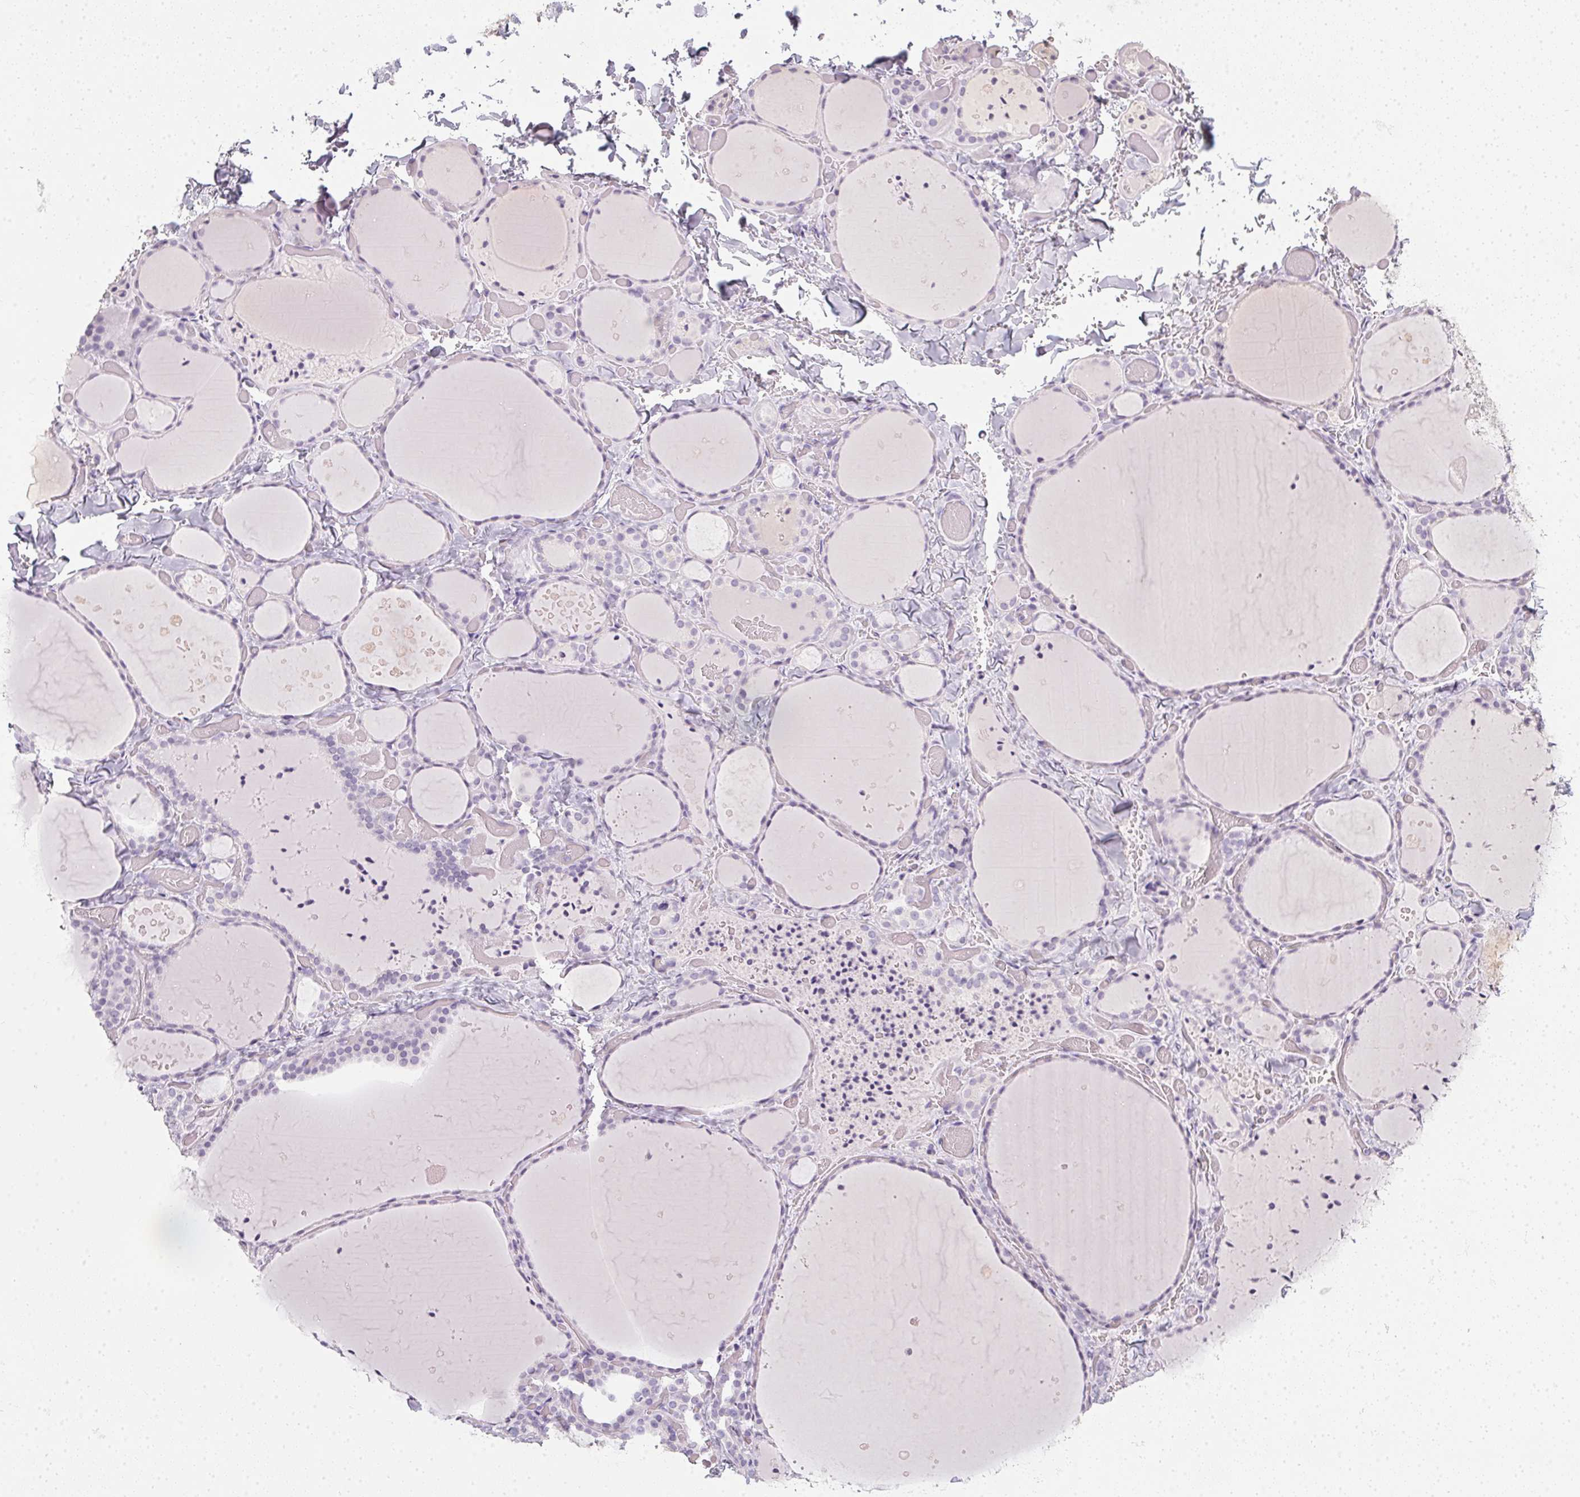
{"staining": {"intensity": "negative", "quantity": "none", "location": "none"}, "tissue": "thyroid gland", "cell_type": "Glandular cells", "image_type": "normal", "snomed": [{"axis": "morphology", "description": "Normal tissue, NOS"}, {"axis": "topography", "description": "Thyroid gland"}], "caption": "Protein analysis of benign thyroid gland shows no significant staining in glandular cells.", "gene": "TMEM72", "patient": {"sex": "female", "age": 36}}